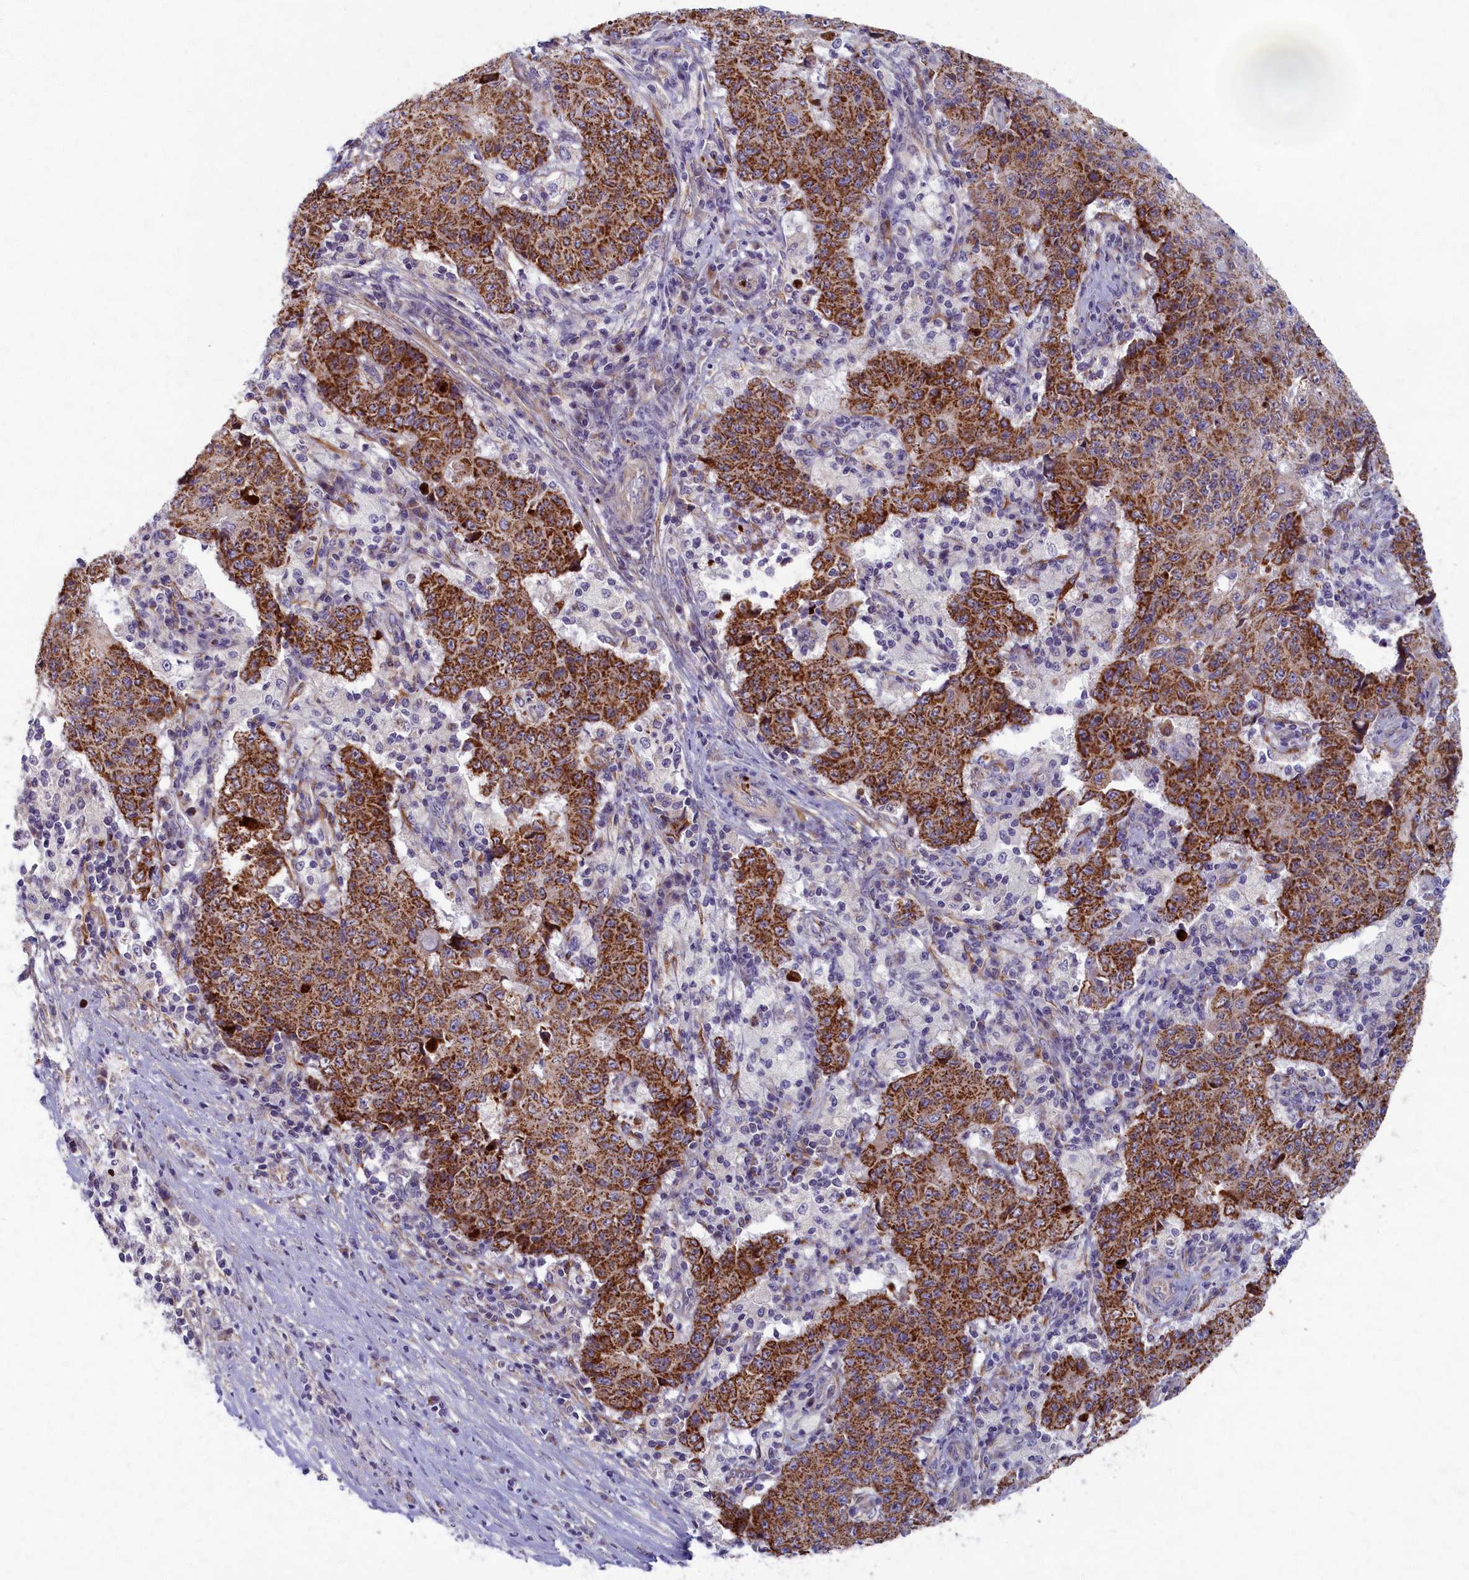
{"staining": {"intensity": "strong", "quantity": ">75%", "location": "cytoplasmic/membranous"}, "tissue": "ovarian cancer", "cell_type": "Tumor cells", "image_type": "cancer", "snomed": [{"axis": "morphology", "description": "Carcinoma, endometroid"}, {"axis": "topography", "description": "Ovary"}], "caption": "Ovarian cancer was stained to show a protein in brown. There is high levels of strong cytoplasmic/membranous staining in approximately >75% of tumor cells. (brown staining indicates protein expression, while blue staining denotes nuclei).", "gene": "MRPS25", "patient": {"sex": "female", "age": 42}}